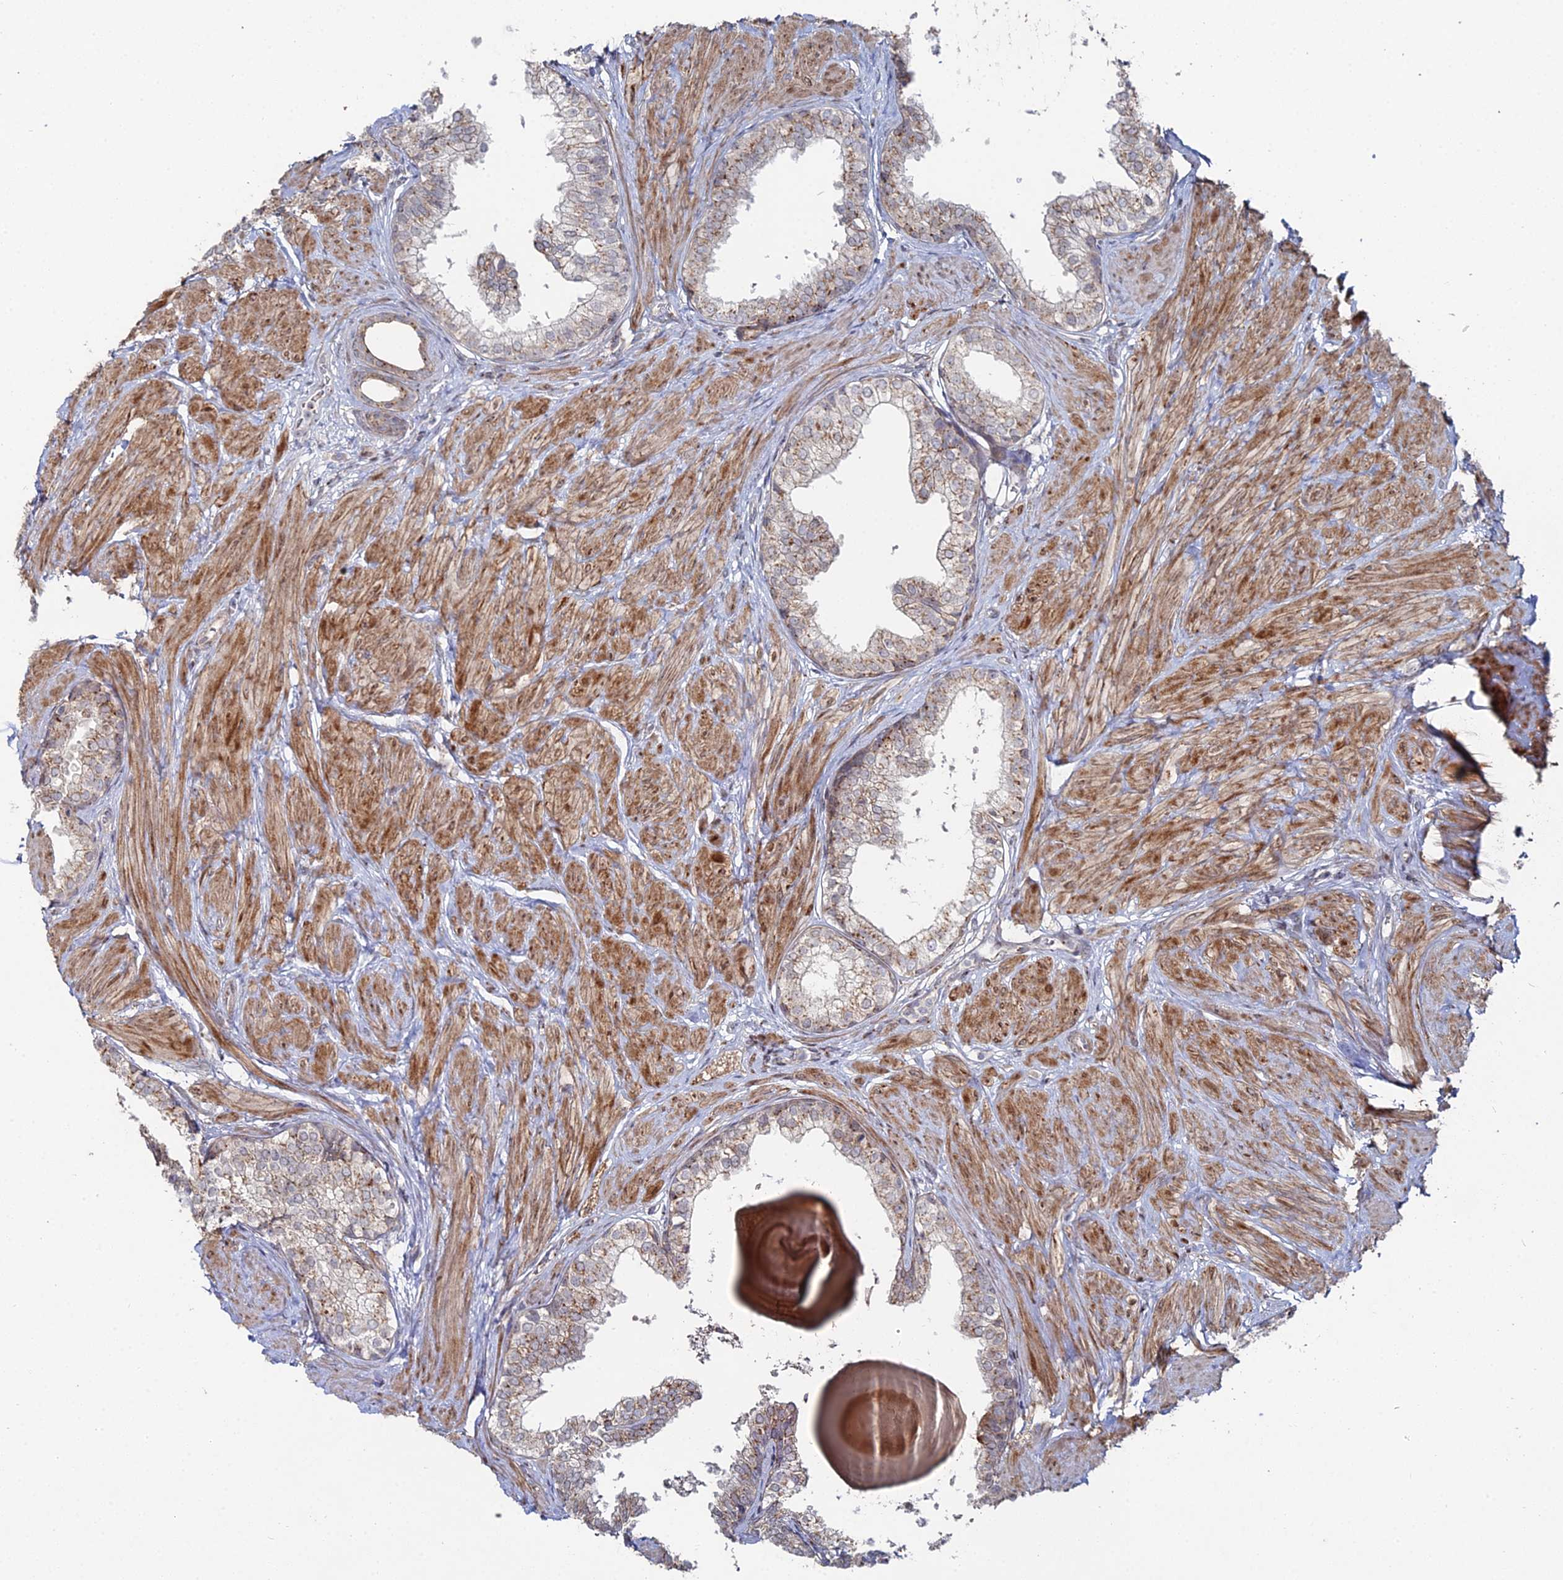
{"staining": {"intensity": "moderate", "quantity": "25%-75%", "location": "cytoplasmic/membranous"}, "tissue": "prostate", "cell_type": "Glandular cells", "image_type": "normal", "snomed": [{"axis": "morphology", "description": "Normal tissue, NOS"}, {"axis": "topography", "description": "Prostate"}], "caption": "Moderate cytoplasmic/membranous protein staining is present in about 25%-75% of glandular cells in prostate. Using DAB (brown) and hematoxylin (blue) stains, captured at high magnification using brightfield microscopy.", "gene": "SGMS1", "patient": {"sex": "male", "age": 48}}